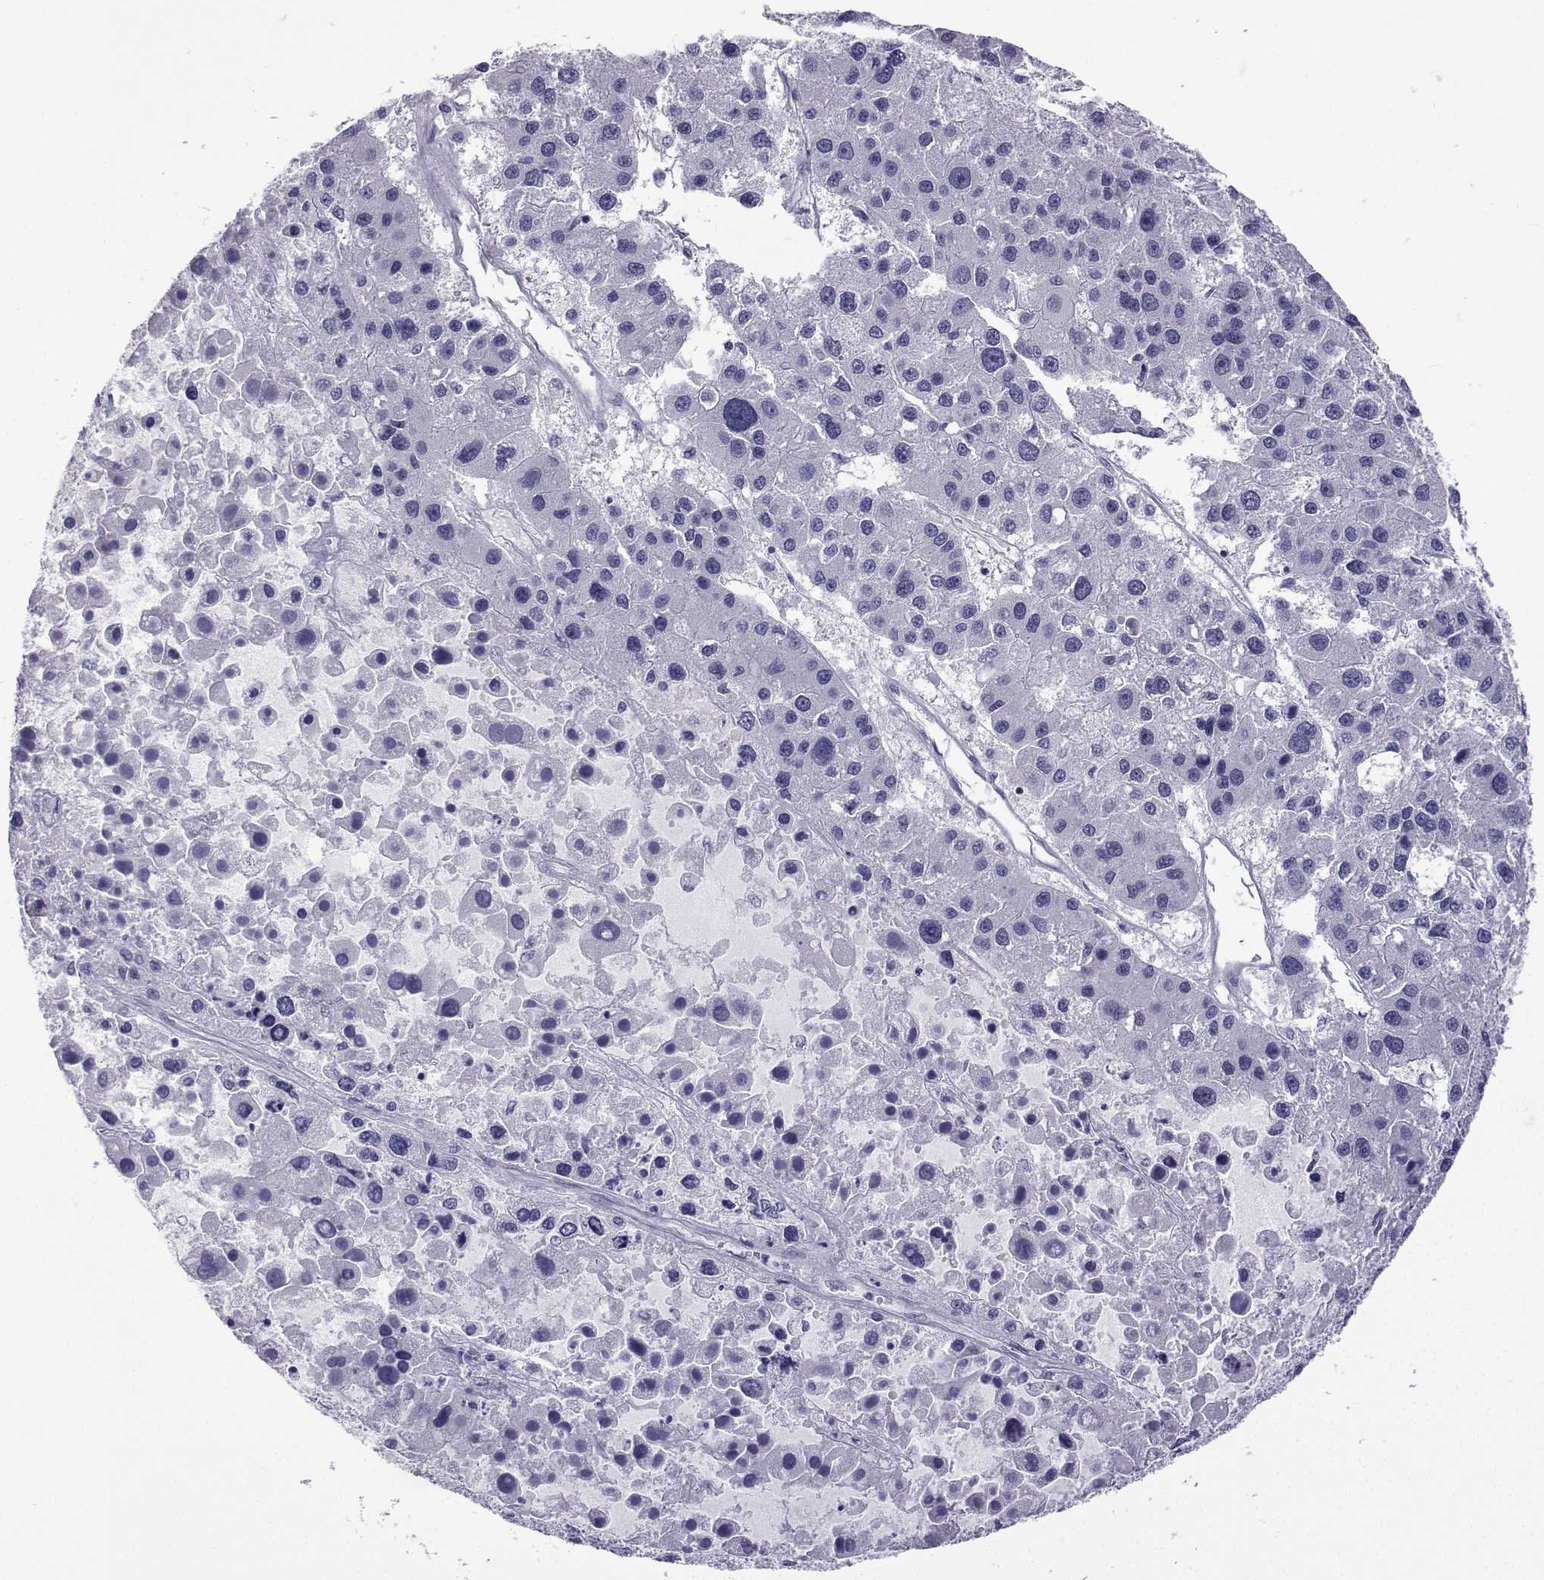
{"staining": {"intensity": "negative", "quantity": "none", "location": "none"}, "tissue": "liver cancer", "cell_type": "Tumor cells", "image_type": "cancer", "snomed": [{"axis": "morphology", "description": "Carcinoma, Hepatocellular, NOS"}, {"axis": "topography", "description": "Liver"}], "caption": "An immunohistochemistry histopathology image of hepatocellular carcinoma (liver) is shown. There is no staining in tumor cells of hepatocellular carcinoma (liver).", "gene": "ACTL7A", "patient": {"sex": "male", "age": 73}}